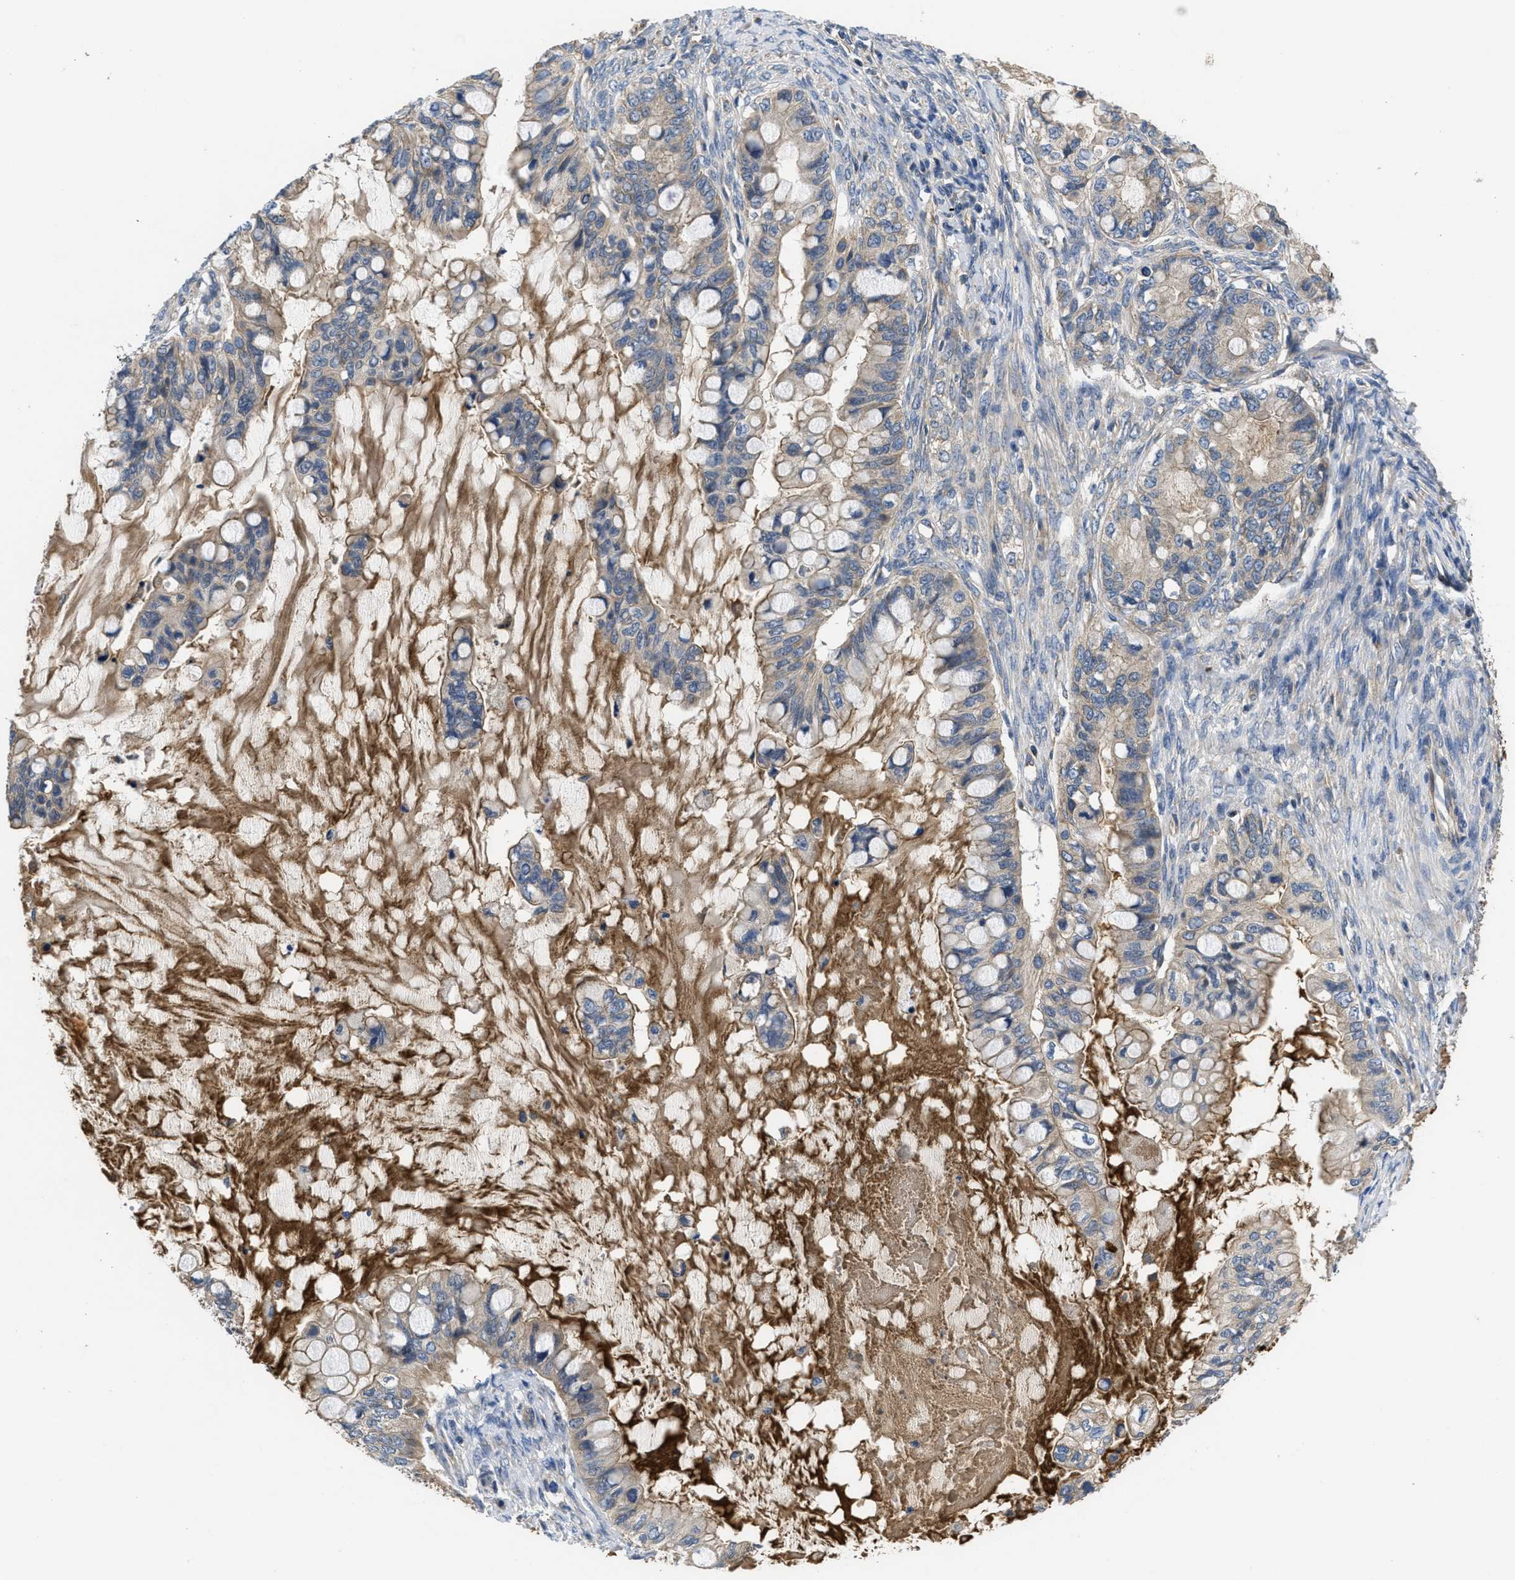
{"staining": {"intensity": "weak", "quantity": ">75%", "location": "cytoplasmic/membranous"}, "tissue": "ovarian cancer", "cell_type": "Tumor cells", "image_type": "cancer", "snomed": [{"axis": "morphology", "description": "Cystadenocarcinoma, mucinous, NOS"}, {"axis": "topography", "description": "Ovary"}], "caption": "About >75% of tumor cells in ovarian mucinous cystadenocarcinoma display weak cytoplasmic/membranous protein staining as visualized by brown immunohistochemical staining.", "gene": "GALK1", "patient": {"sex": "female", "age": 80}}